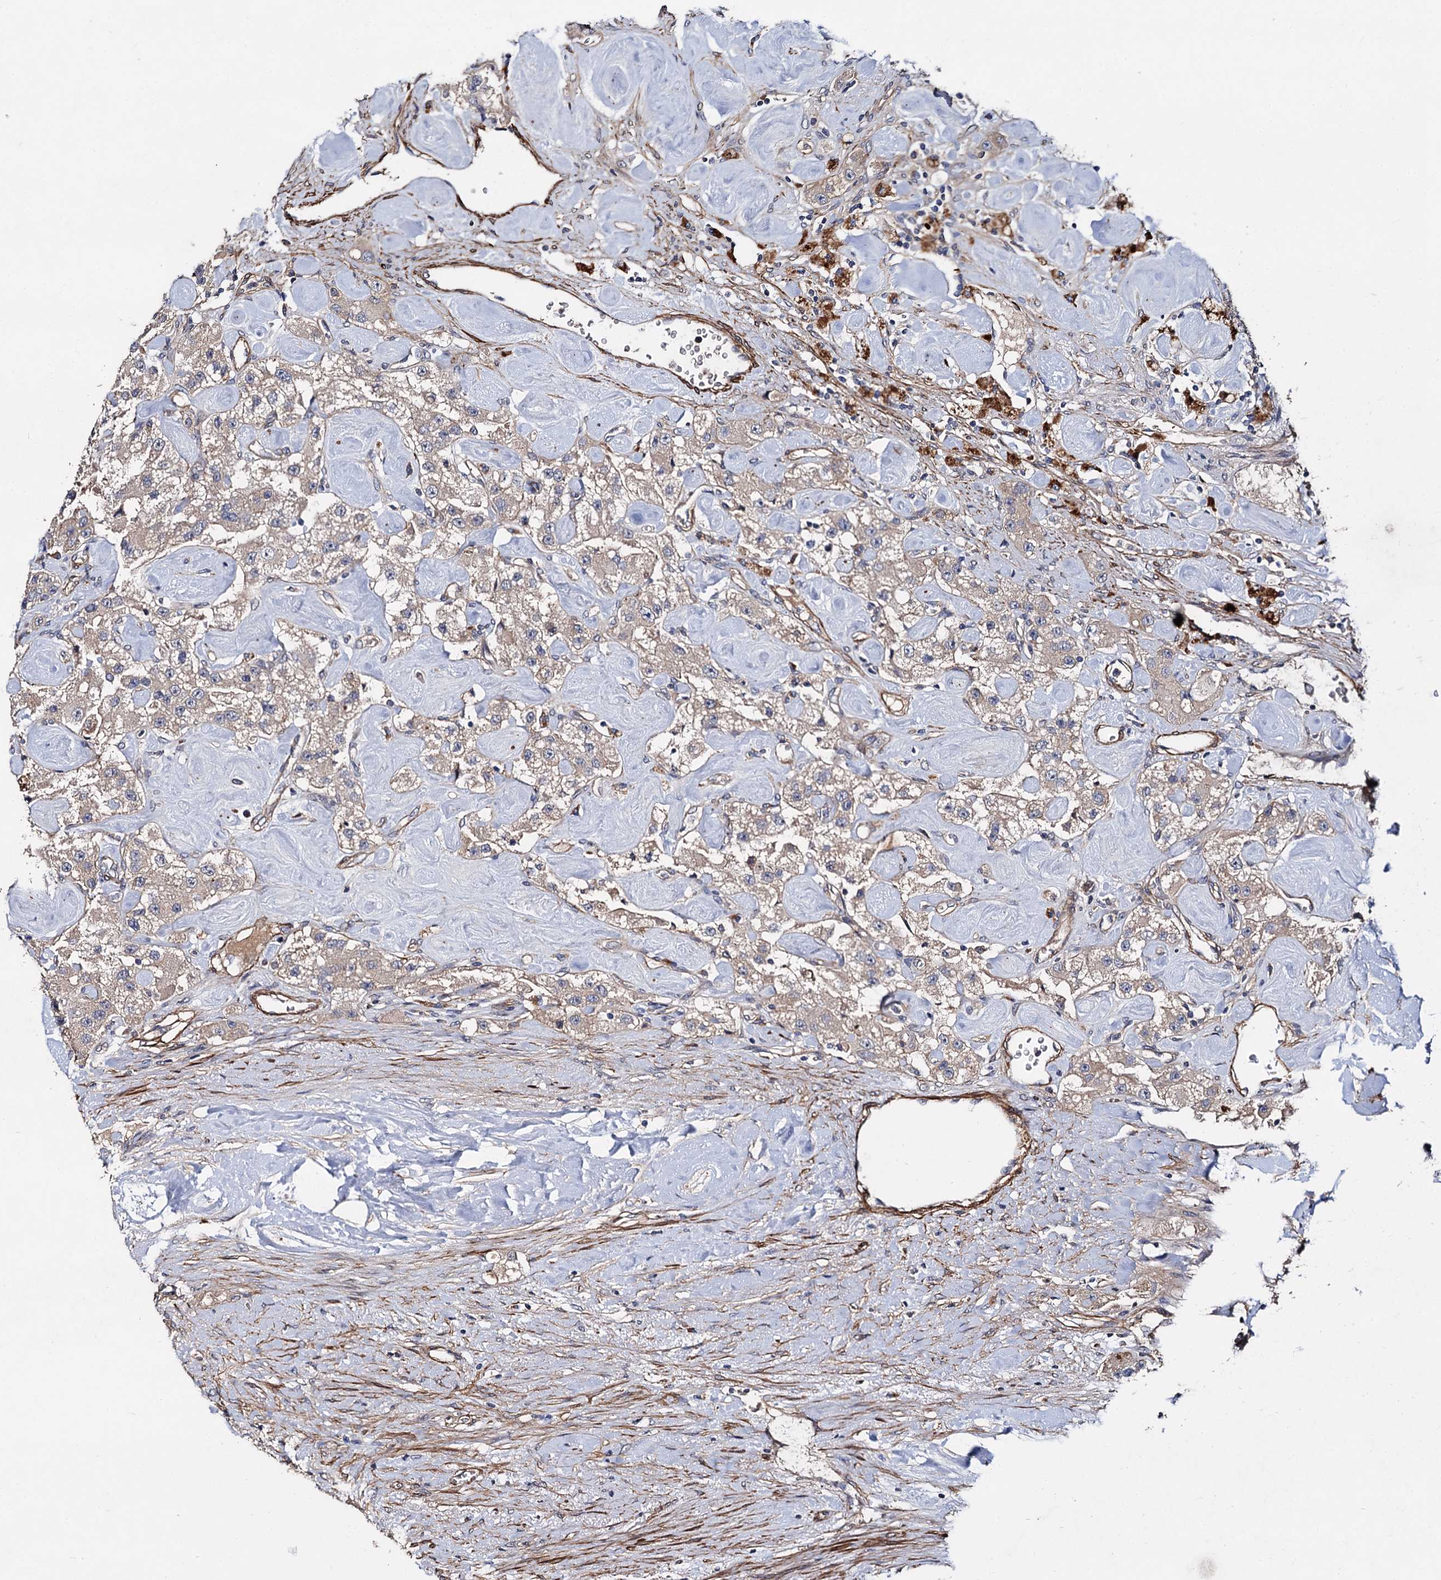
{"staining": {"intensity": "negative", "quantity": "none", "location": "none"}, "tissue": "carcinoid", "cell_type": "Tumor cells", "image_type": "cancer", "snomed": [{"axis": "morphology", "description": "Carcinoid, malignant, NOS"}, {"axis": "topography", "description": "Pancreas"}], "caption": "High power microscopy photomicrograph of an immunohistochemistry (IHC) histopathology image of malignant carcinoid, revealing no significant expression in tumor cells.", "gene": "ISM2", "patient": {"sex": "male", "age": 41}}